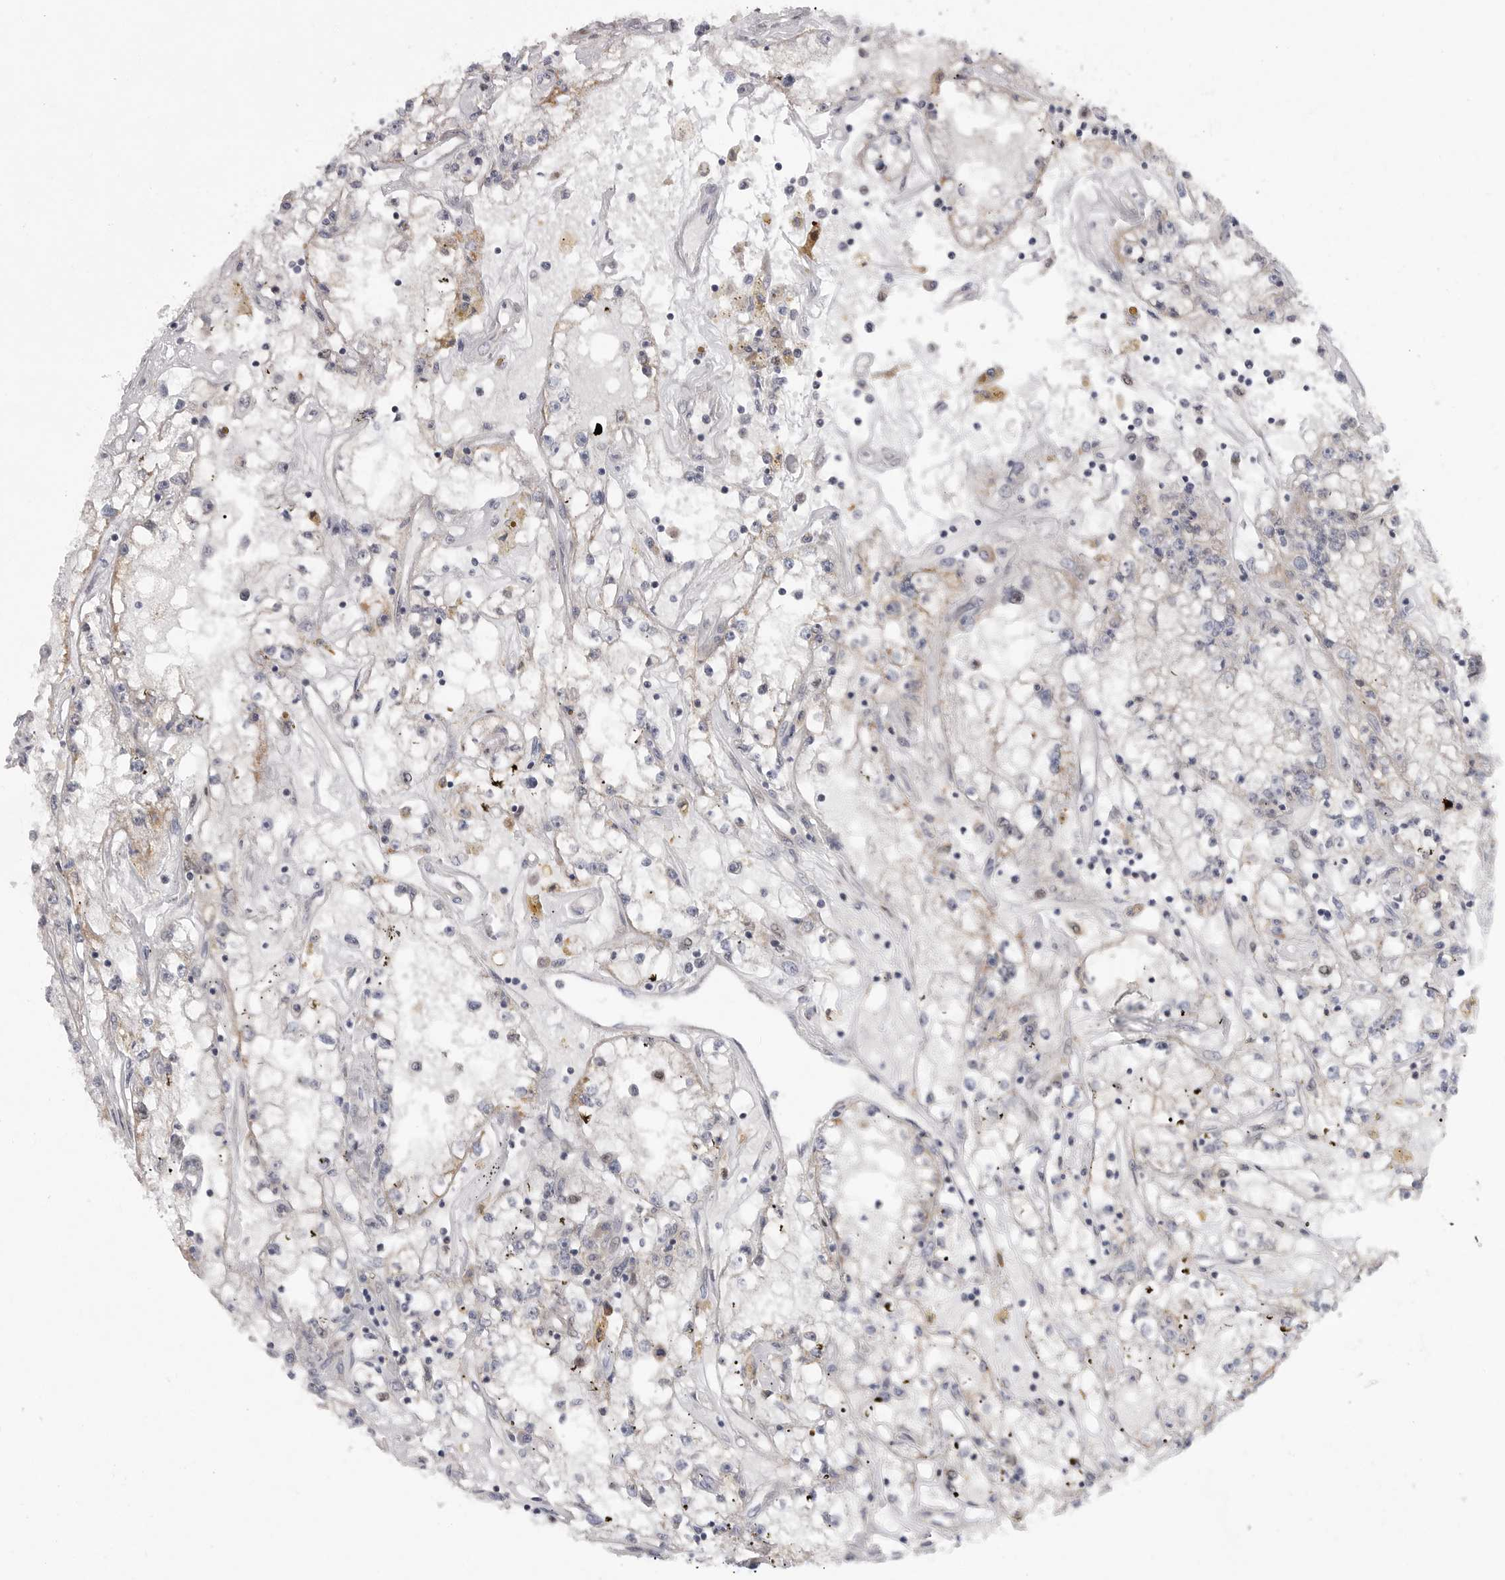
{"staining": {"intensity": "negative", "quantity": "none", "location": "none"}, "tissue": "renal cancer", "cell_type": "Tumor cells", "image_type": "cancer", "snomed": [{"axis": "morphology", "description": "Adenocarcinoma, NOS"}, {"axis": "topography", "description": "Kidney"}], "caption": "Tumor cells show no significant protein positivity in renal adenocarcinoma.", "gene": "FBXO43", "patient": {"sex": "male", "age": 56}}